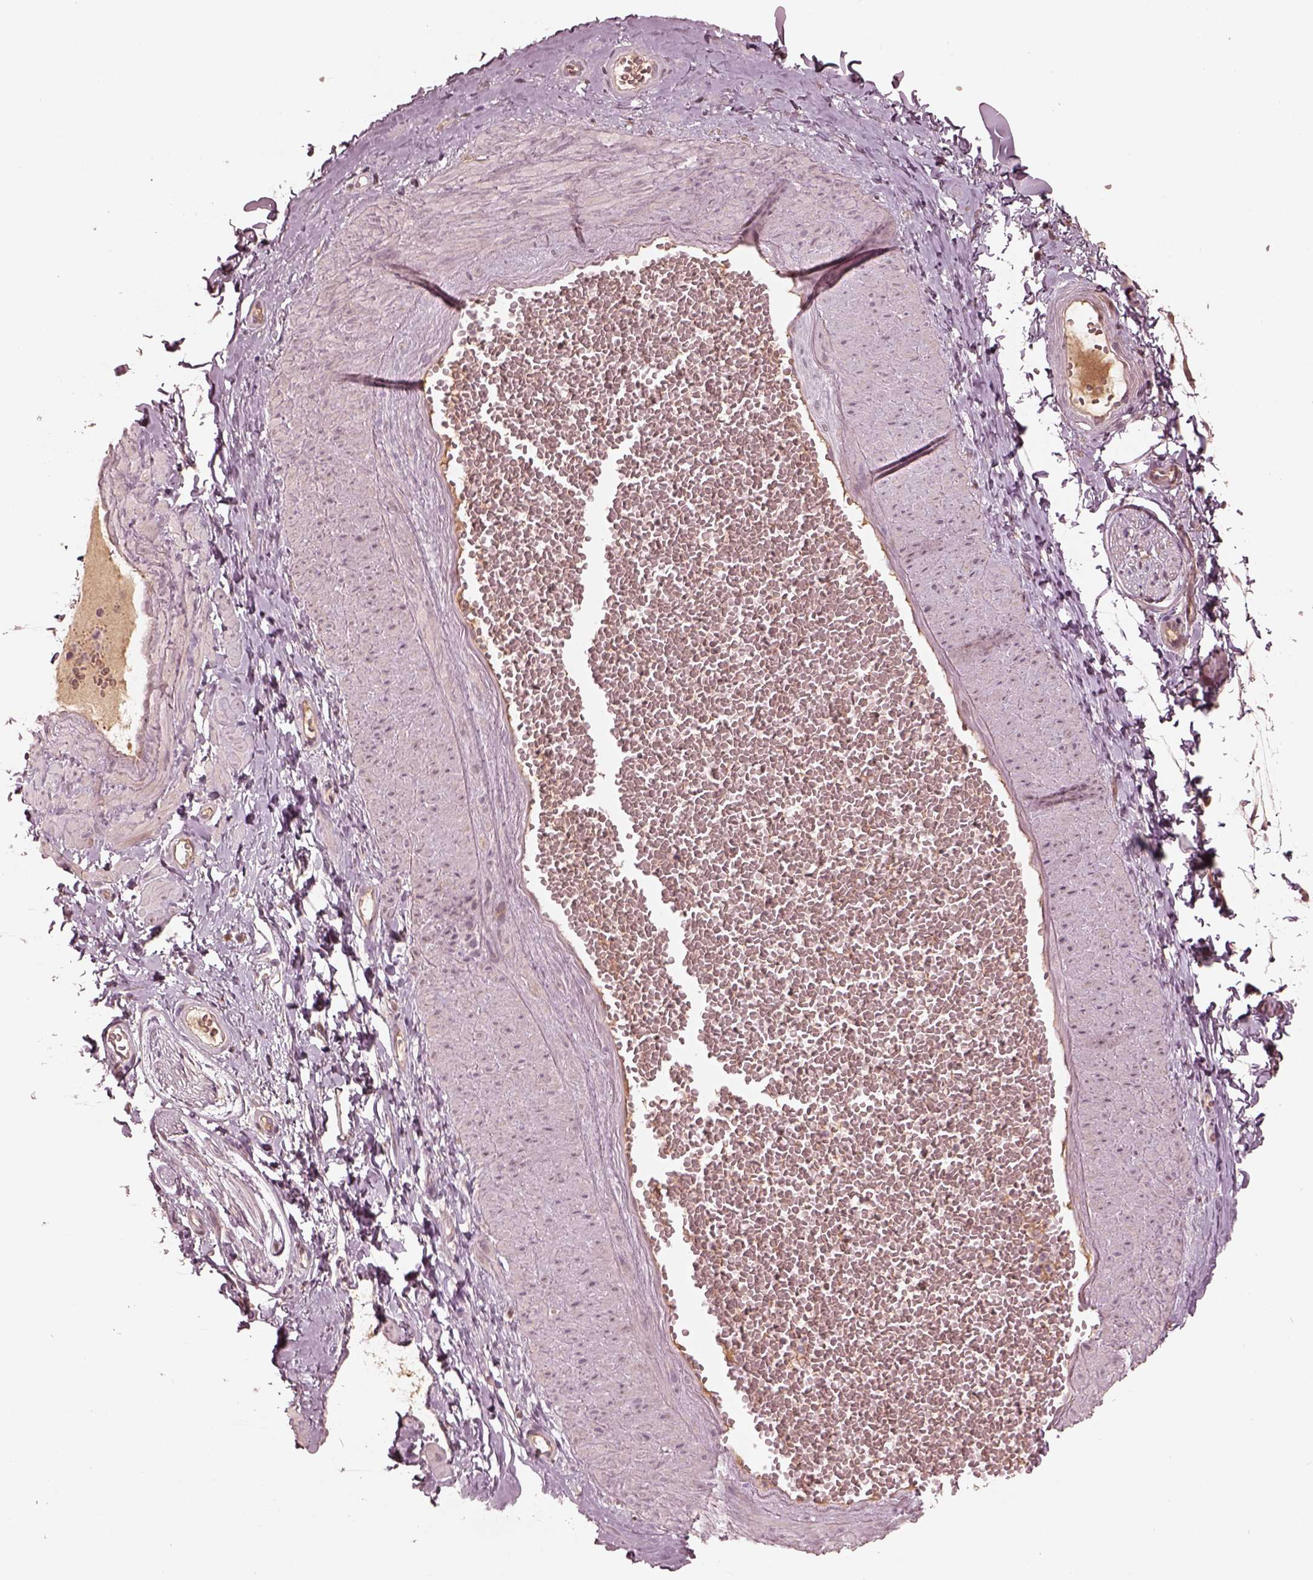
{"staining": {"intensity": "weak", "quantity": "<25%", "location": "cytoplasmic/membranous"}, "tissue": "adipose tissue", "cell_type": "Adipocytes", "image_type": "normal", "snomed": [{"axis": "morphology", "description": "Normal tissue, NOS"}, {"axis": "topography", "description": "Smooth muscle"}, {"axis": "topography", "description": "Peripheral nerve tissue"}], "caption": "IHC micrograph of normal adipose tissue stained for a protein (brown), which exhibits no positivity in adipocytes. The staining was performed using DAB (3,3'-diaminobenzidine) to visualize the protein expression in brown, while the nuclei were stained in blue with hematoxylin (Magnification: 20x).", "gene": "VWA5B1", "patient": {"sex": "male", "age": 22}}